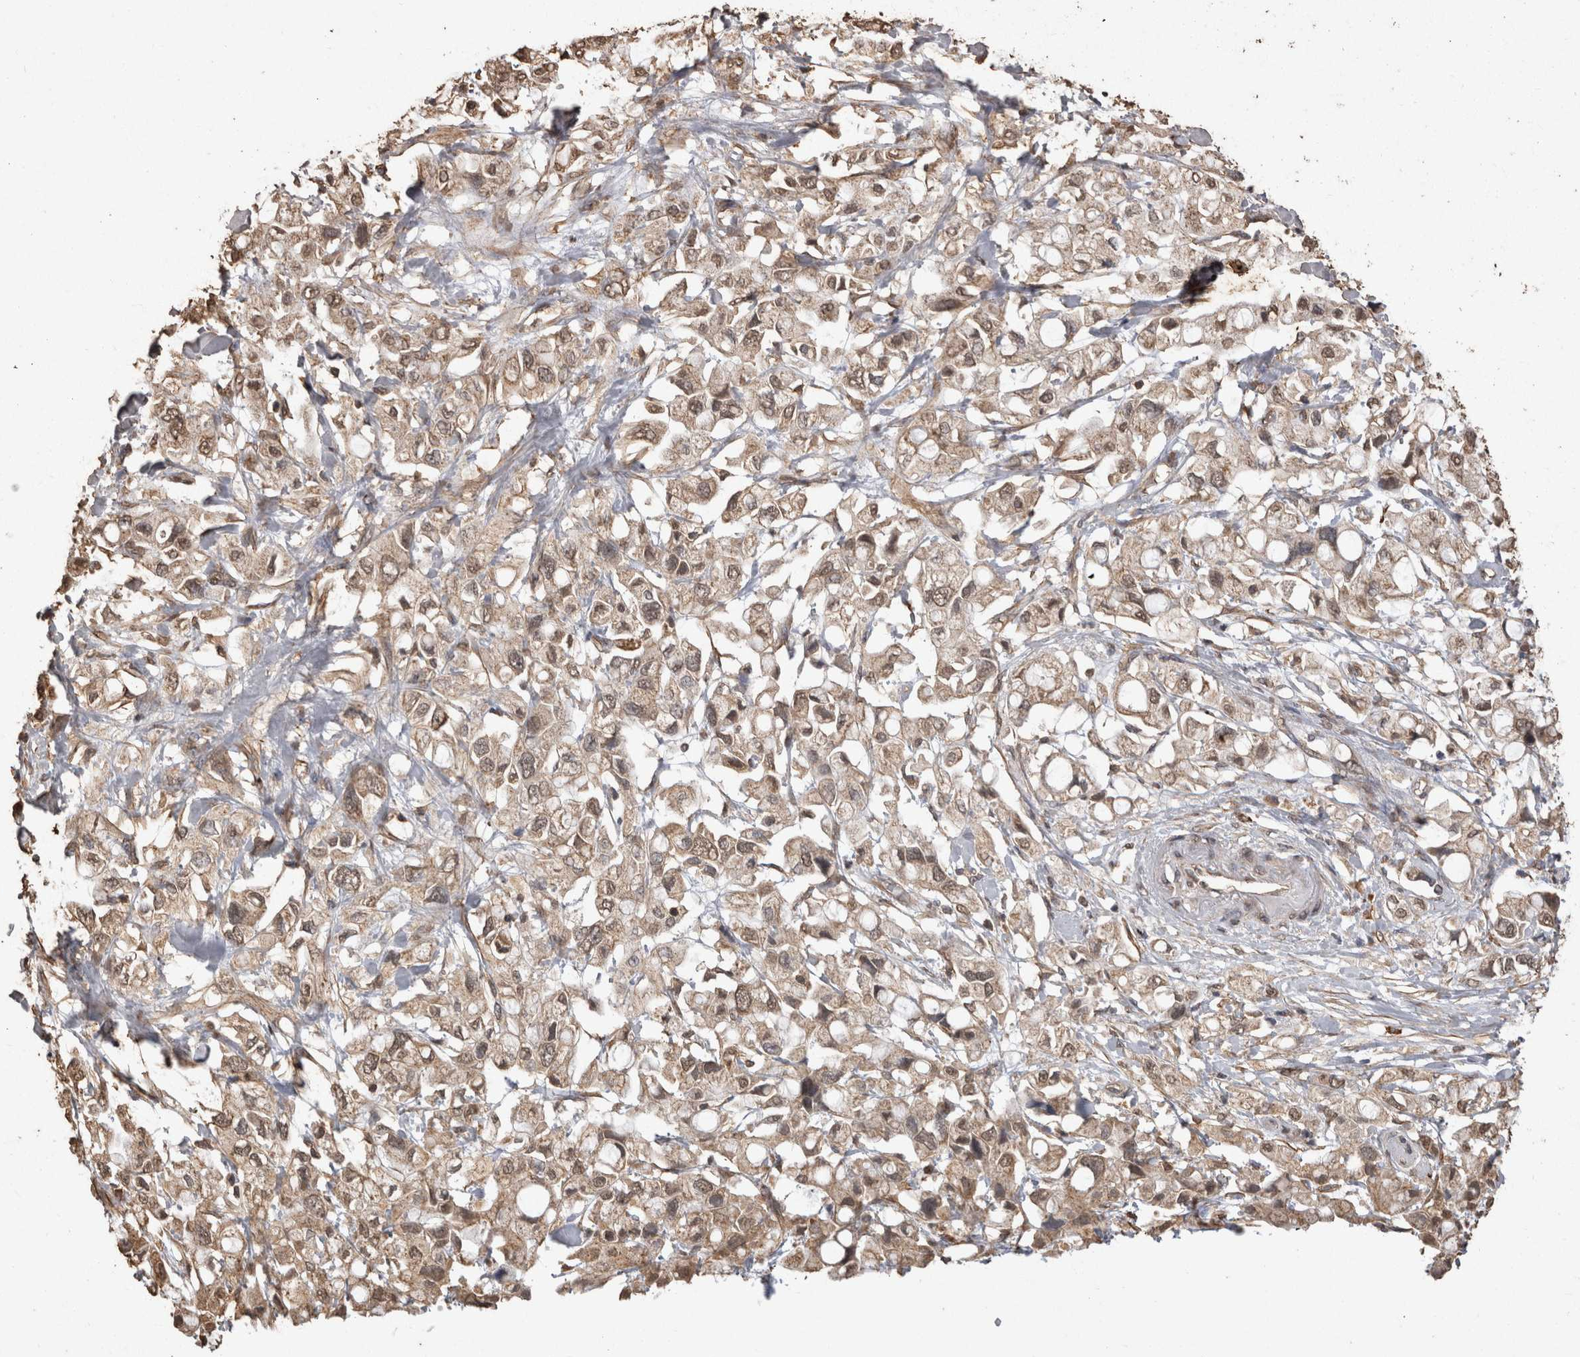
{"staining": {"intensity": "moderate", "quantity": ">75%", "location": "cytoplasmic/membranous,nuclear"}, "tissue": "pancreatic cancer", "cell_type": "Tumor cells", "image_type": "cancer", "snomed": [{"axis": "morphology", "description": "Adenocarcinoma, NOS"}, {"axis": "topography", "description": "Pancreas"}], "caption": "Protein positivity by immunohistochemistry (IHC) displays moderate cytoplasmic/membranous and nuclear staining in about >75% of tumor cells in pancreatic cancer. The staining was performed using DAB (3,3'-diaminobenzidine) to visualize the protein expression in brown, while the nuclei were stained in blue with hematoxylin (Magnification: 20x).", "gene": "SOCS5", "patient": {"sex": "female", "age": 56}}